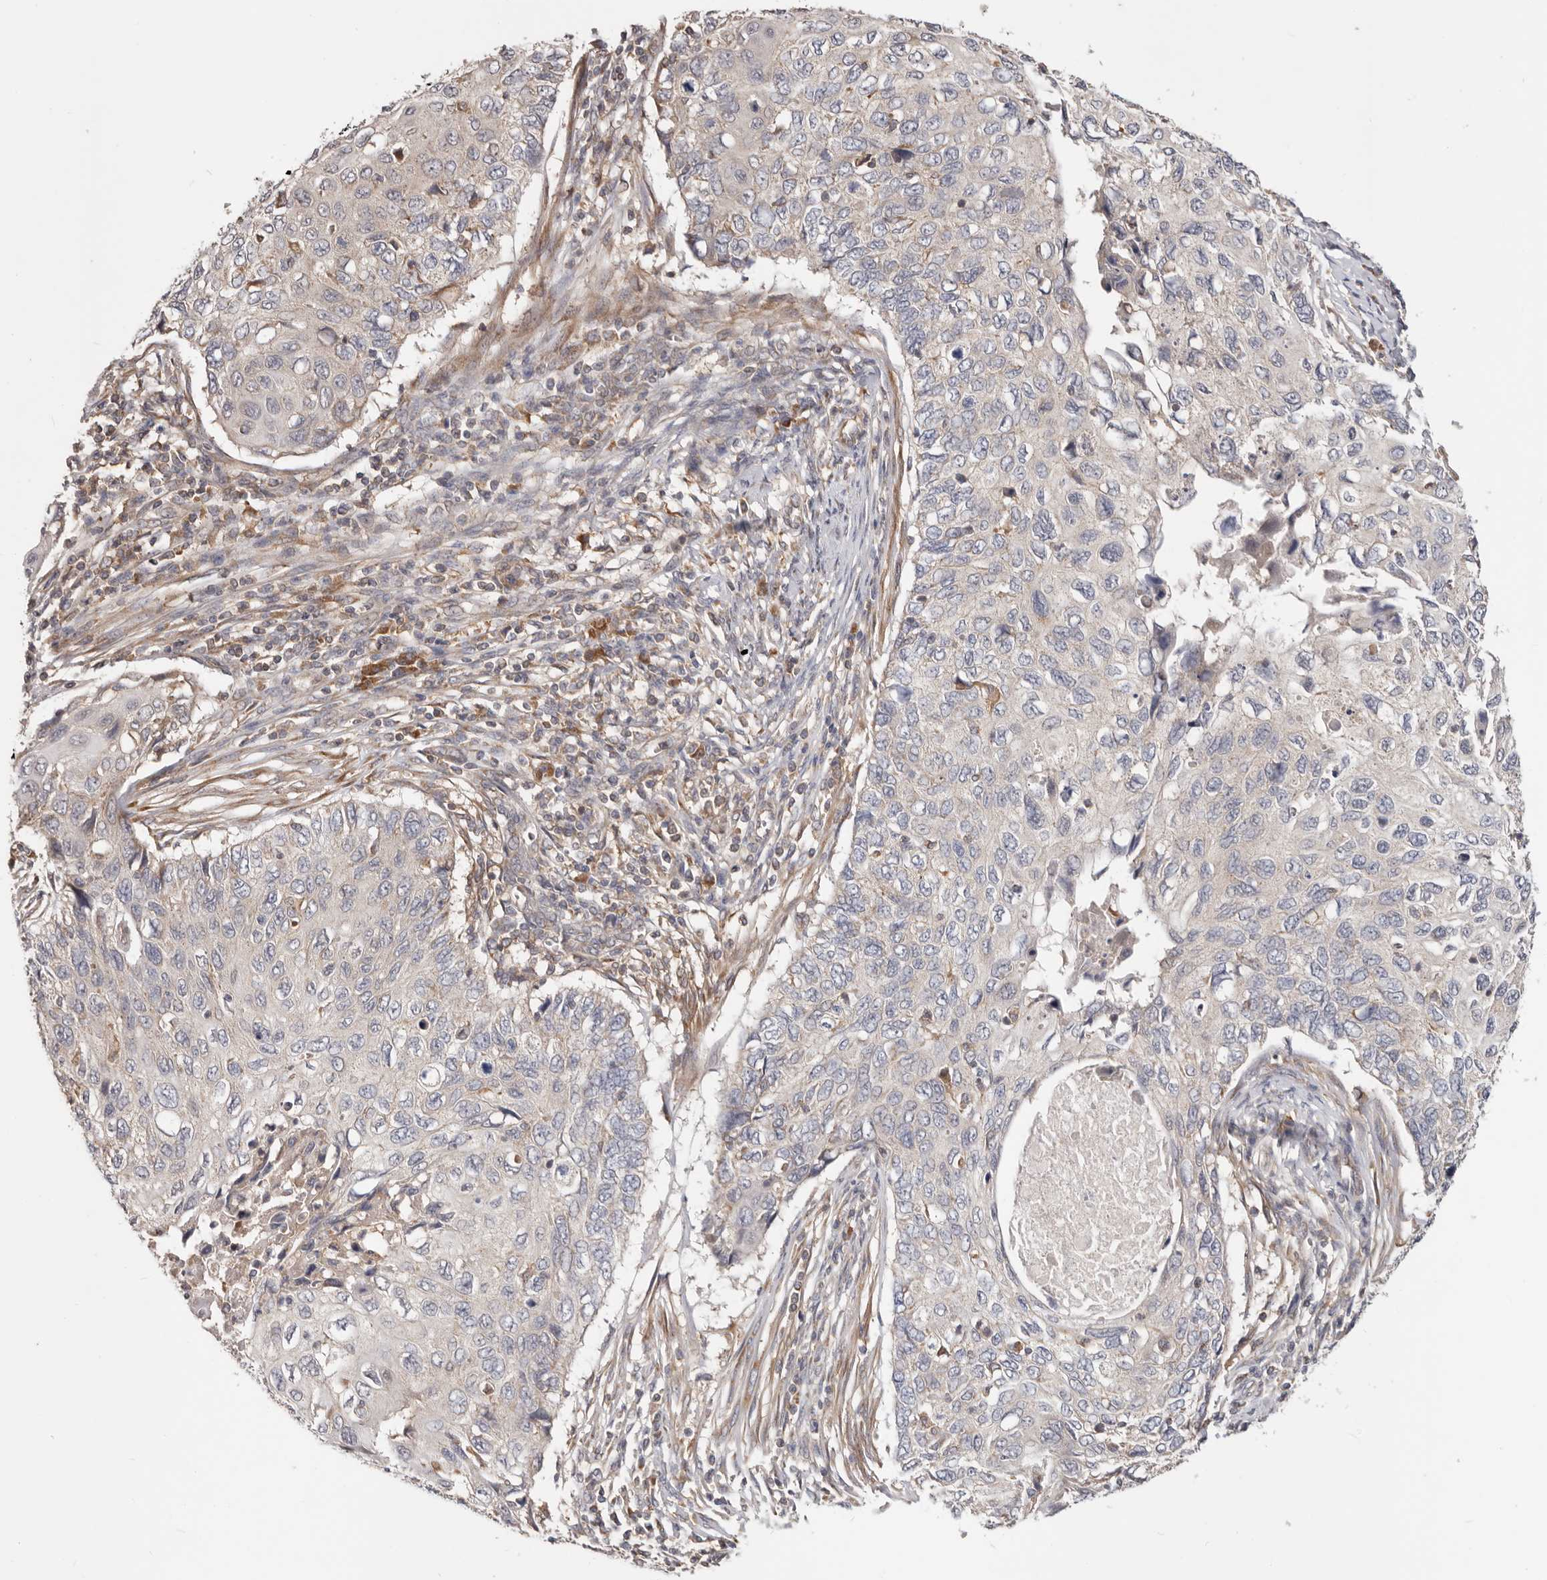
{"staining": {"intensity": "negative", "quantity": "none", "location": "none"}, "tissue": "cervical cancer", "cell_type": "Tumor cells", "image_type": "cancer", "snomed": [{"axis": "morphology", "description": "Squamous cell carcinoma, NOS"}, {"axis": "topography", "description": "Cervix"}], "caption": "Human cervical cancer stained for a protein using immunohistochemistry (IHC) shows no expression in tumor cells.", "gene": "LRP6", "patient": {"sex": "female", "age": 70}}